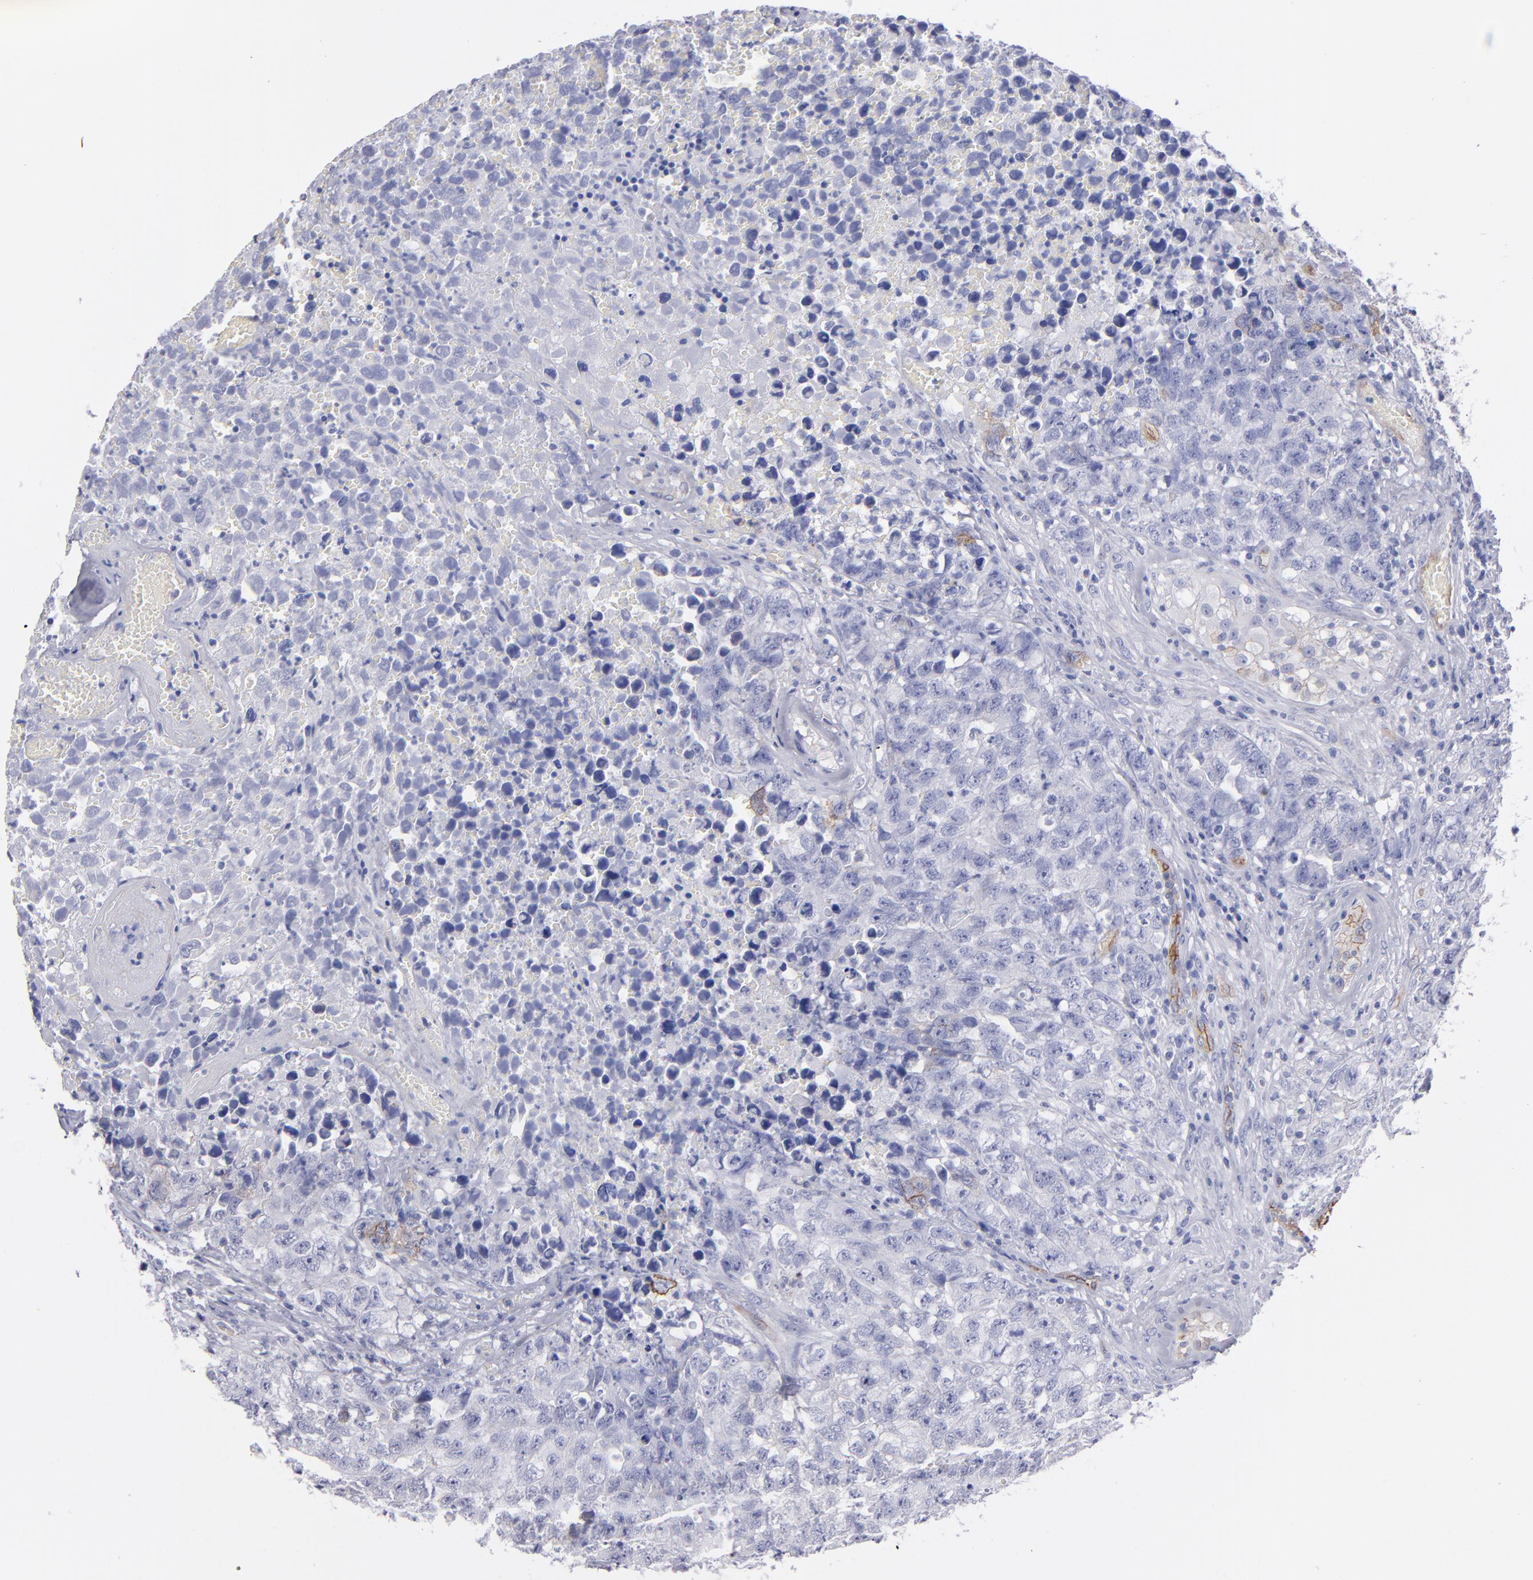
{"staining": {"intensity": "negative", "quantity": "none", "location": "none"}, "tissue": "testis cancer", "cell_type": "Tumor cells", "image_type": "cancer", "snomed": [{"axis": "morphology", "description": "Carcinoma, Embryonal, NOS"}, {"axis": "topography", "description": "Testis"}], "caption": "This is a photomicrograph of IHC staining of embryonal carcinoma (testis), which shows no expression in tumor cells.", "gene": "AHNAK2", "patient": {"sex": "male", "age": 31}}